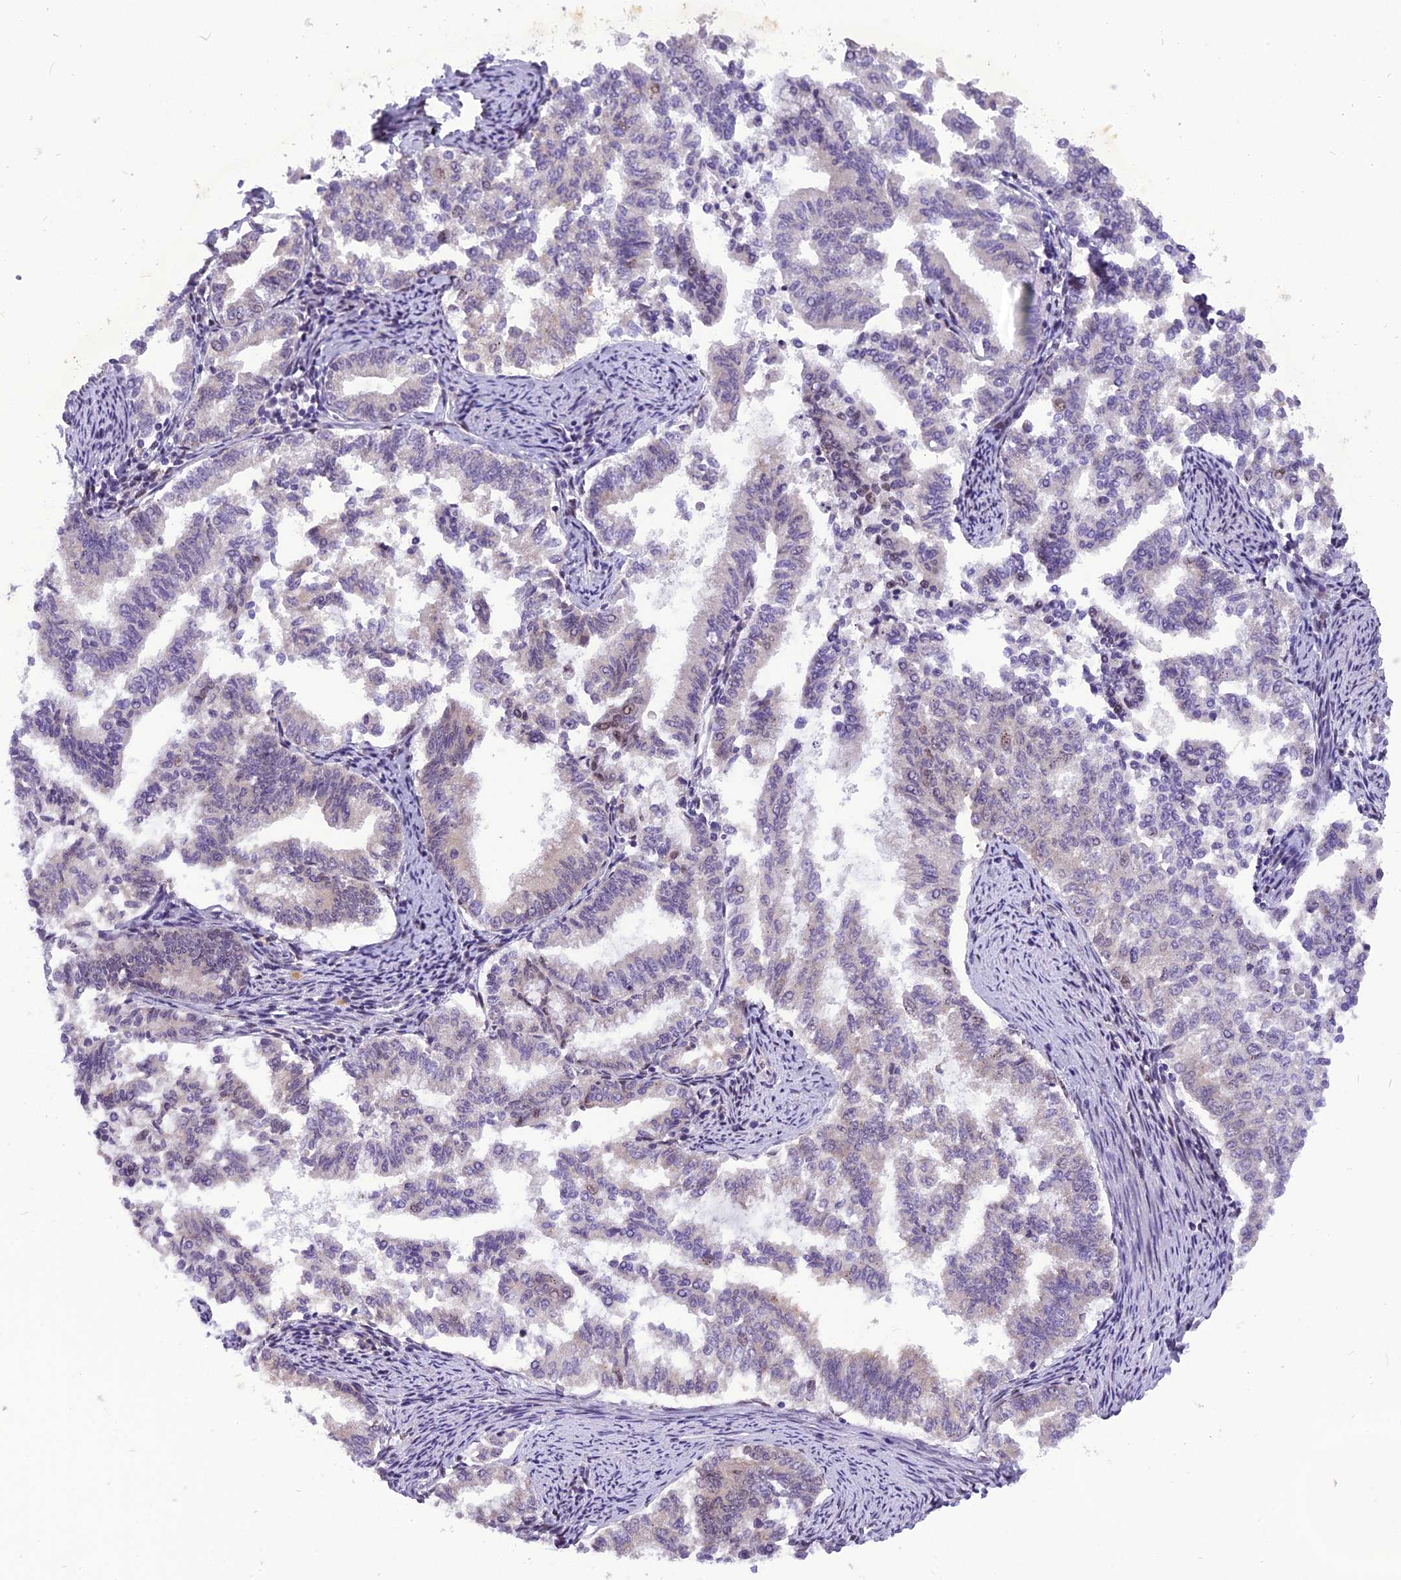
{"staining": {"intensity": "moderate", "quantity": "<25%", "location": "nuclear"}, "tissue": "endometrial cancer", "cell_type": "Tumor cells", "image_type": "cancer", "snomed": [{"axis": "morphology", "description": "Adenocarcinoma, NOS"}, {"axis": "topography", "description": "Endometrium"}], "caption": "Immunohistochemistry of endometrial adenocarcinoma exhibits low levels of moderate nuclear expression in about <25% of tumor cells. Nuclei are stained in blue.", "gene": "IRF2BP1", "patient": {"sex": "female", "age": 79}}